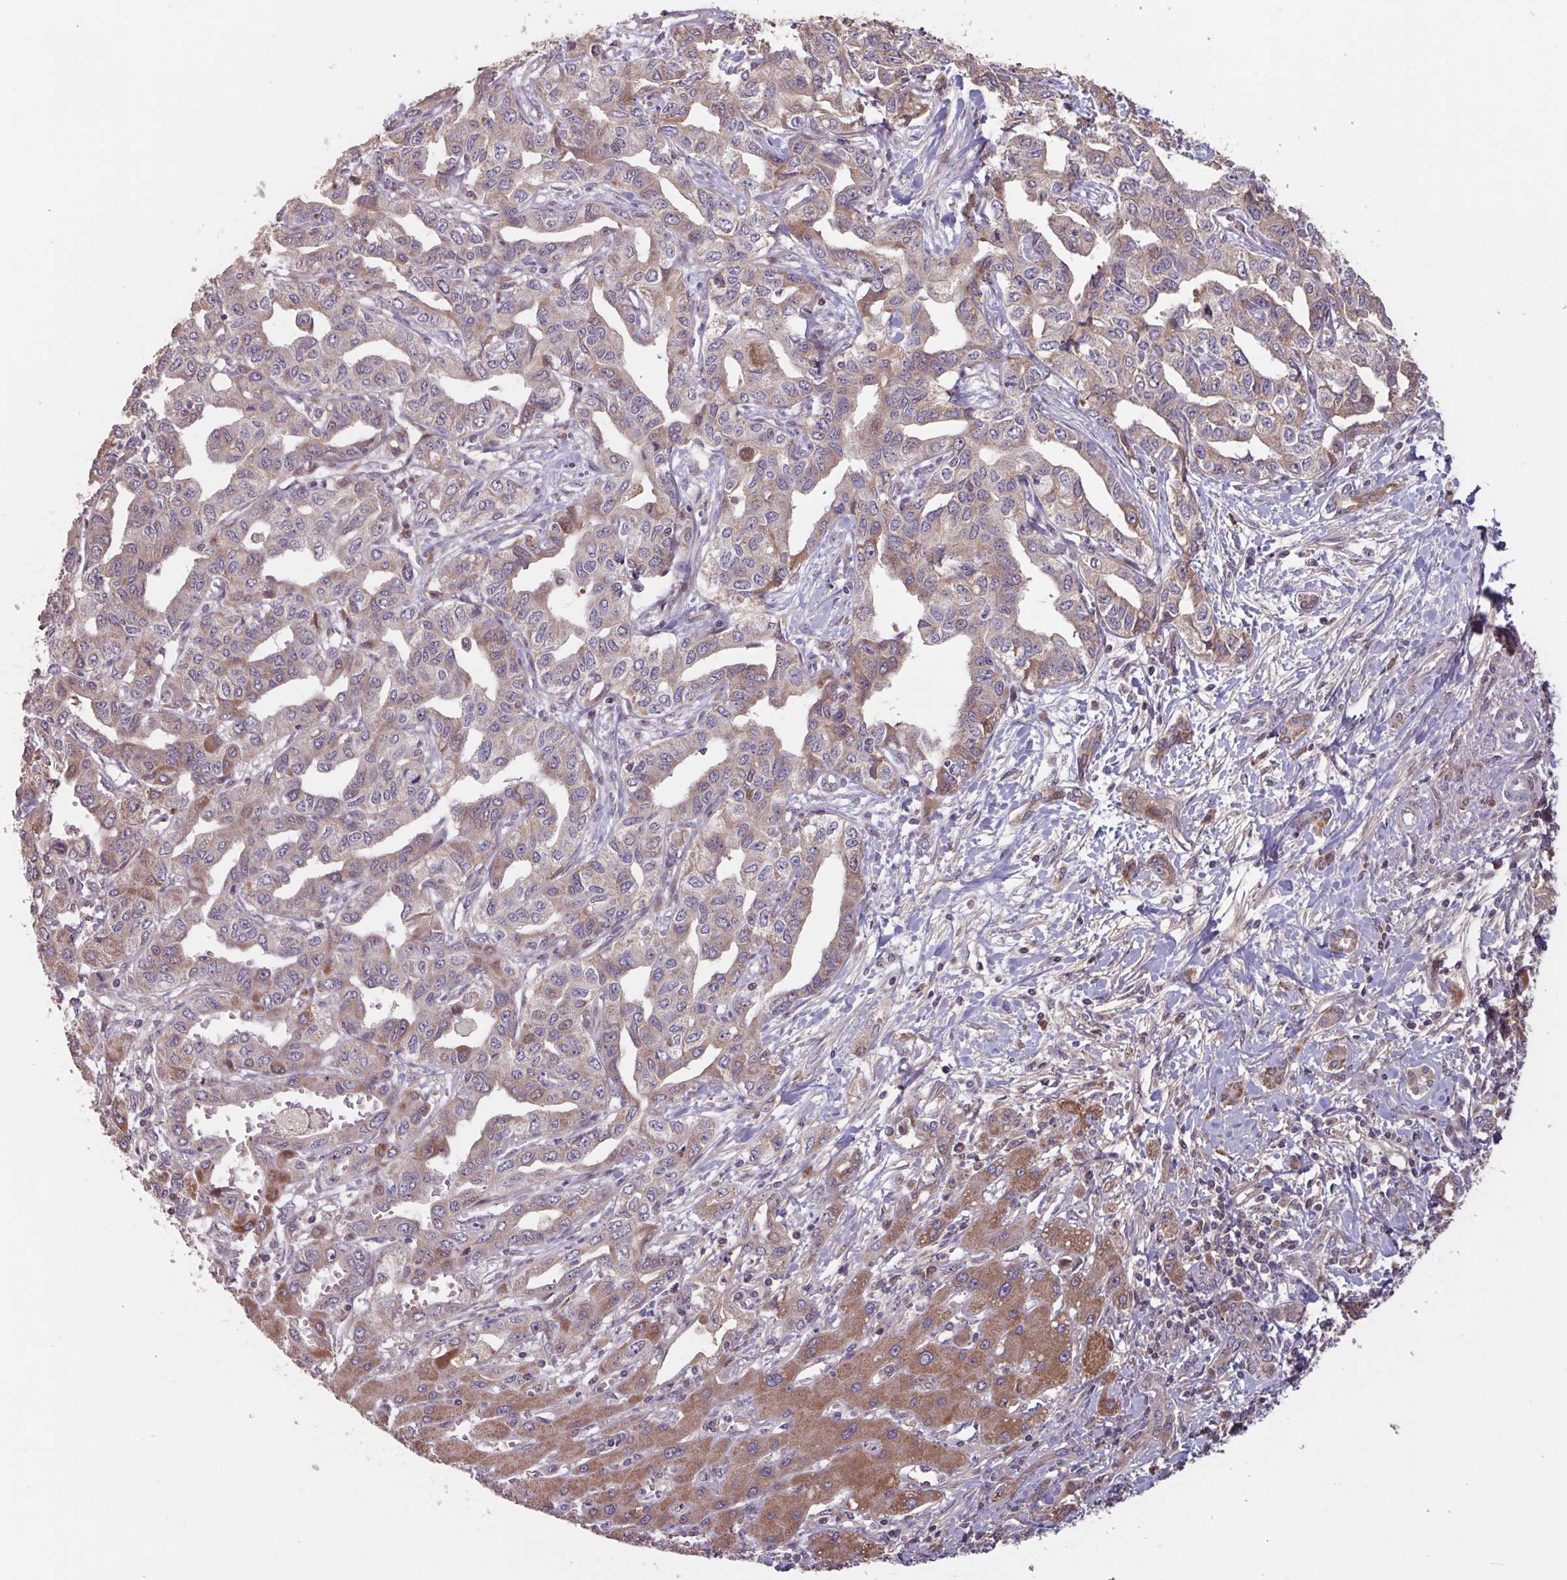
{"staining": {"intensity": "moderate", "quantity": ">75%", "location": "cytoplasmic/membranous"}, "tissue": "liver cancer", "cell_type": "Tumor cells", "image_type": "cancer", "snomed": [{"axis": "morphology", "description": "Cholangiocarcinoma"}, {"axis": "topography", "description": "Liver"}], "caption": "Liver cancer (cholangiocarcinoma) stained with a protein marker reveals moderate staining in tumor cells.", "gene": "TMEM88", "patient": {"sex": "male", "age": 59}}